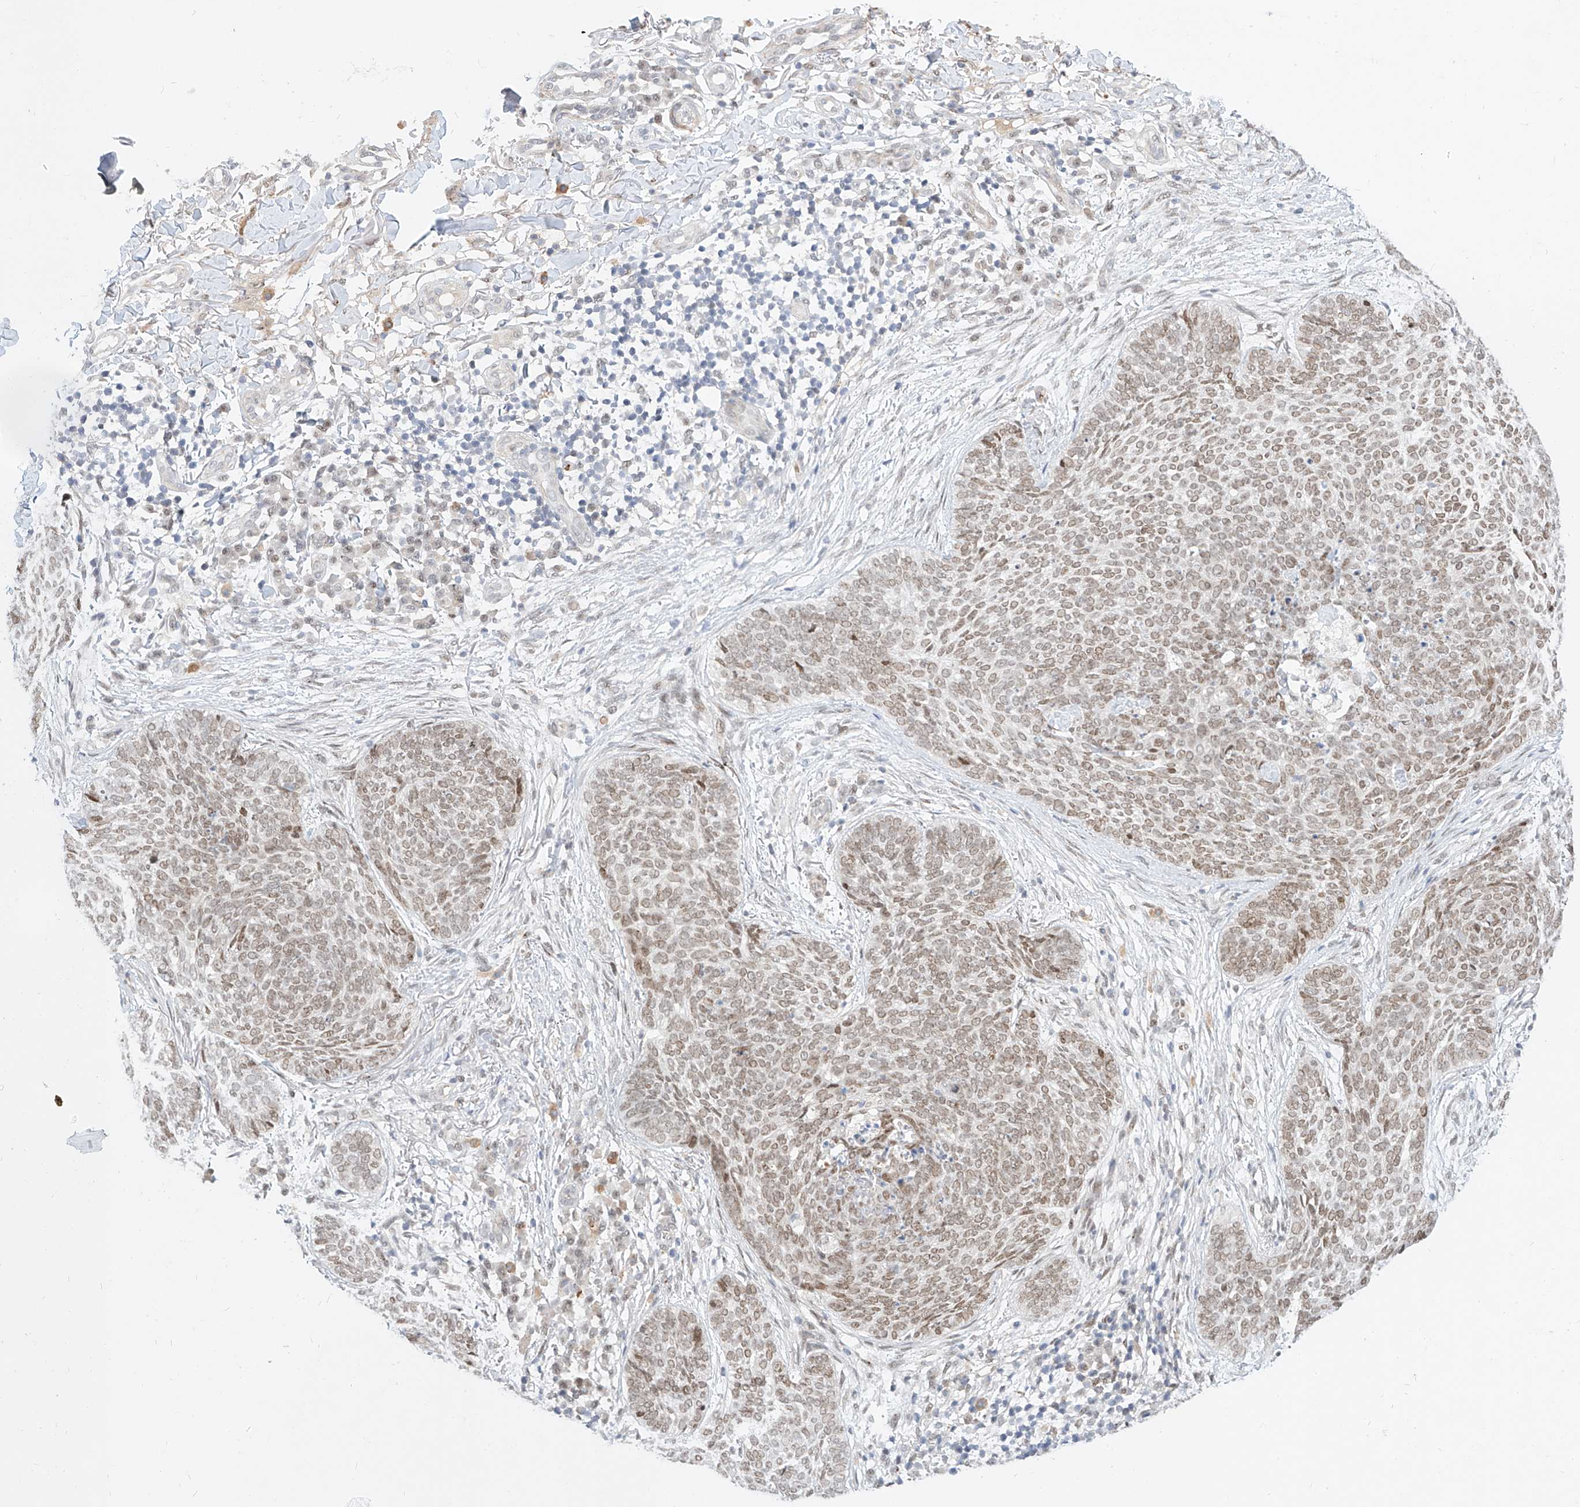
{"staining": {"intensity": "weak", "quantity": ">75%", "location": "nuclear"}, "tissue": "skin cancer", "cell_type": "Tumor cells", "image_type": "cancer", "snomed": [{"axis": "morphology", "description": "Basal cell carcinoma"}, {"axis": "topography", "description": "Skin"}], "caption": "About >75% of tumor cells in basal cell carcinoma (skin) exhibit weak nuclear protein positivity as visualized by brown immunohistochemical staining.", "gene": "CBX8", "patient": {"sex": "female", "age": 64}}